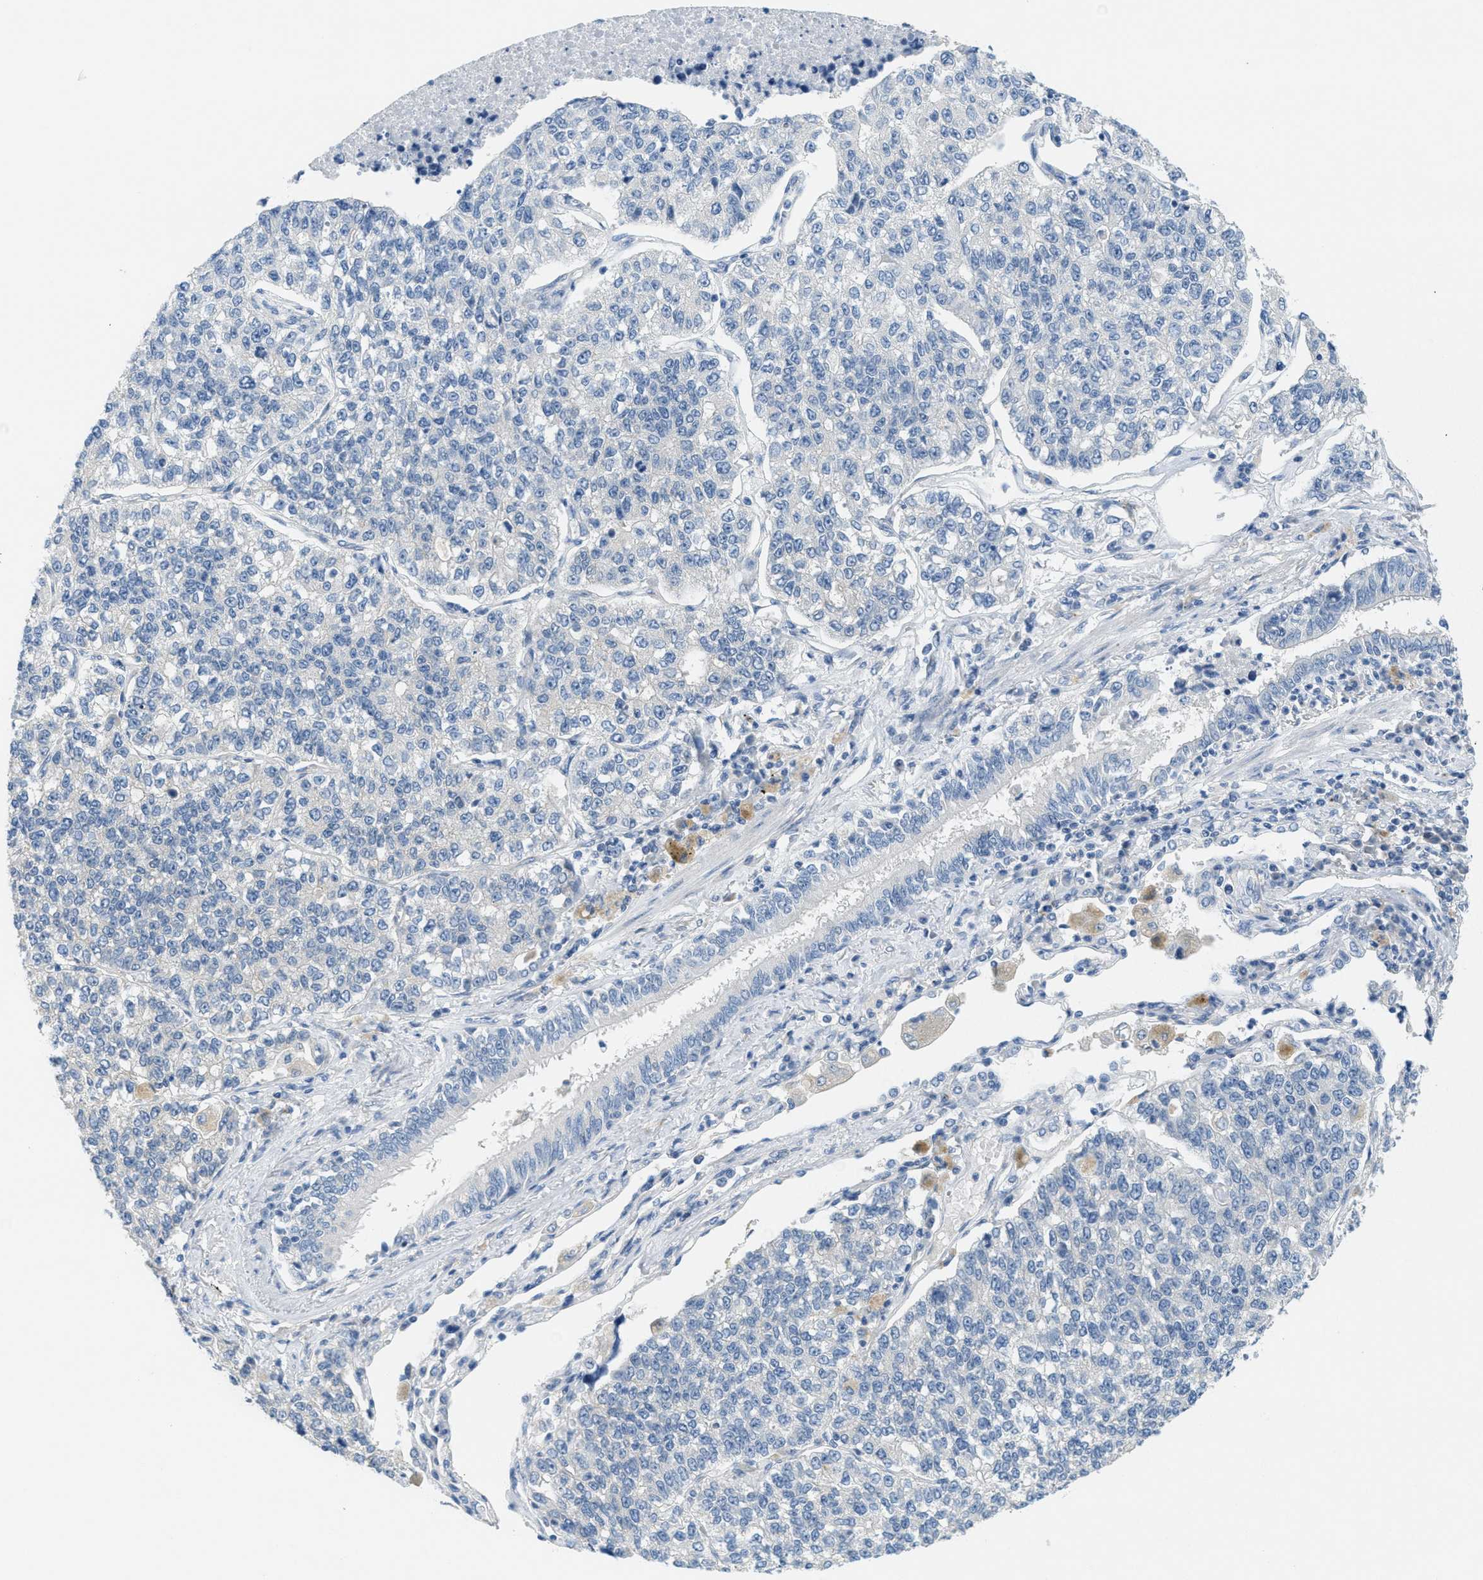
{"staining": {"intensity": "negative", "quantity": "none", "location": "none"}, "tissue": "lung cancer", "cell_type": "Tumor cells", "image_type": "cancer", "snomed": [{"axis": "morphology", "description": "Adenocarcinoma, NOS"}, {"axis": "topography", "description": "Lung"}], "caption": "Immunohistochemistry (IHC) image of neoplastic tissue: human lung cancer (adenocarcinoma) stained with DAB (3,3'-diaminobenzidine) reveals no significant protein positivity in tumor cells.", "gene": "ZFYVE9", "patient": {"sex": "male", "age": 49}}